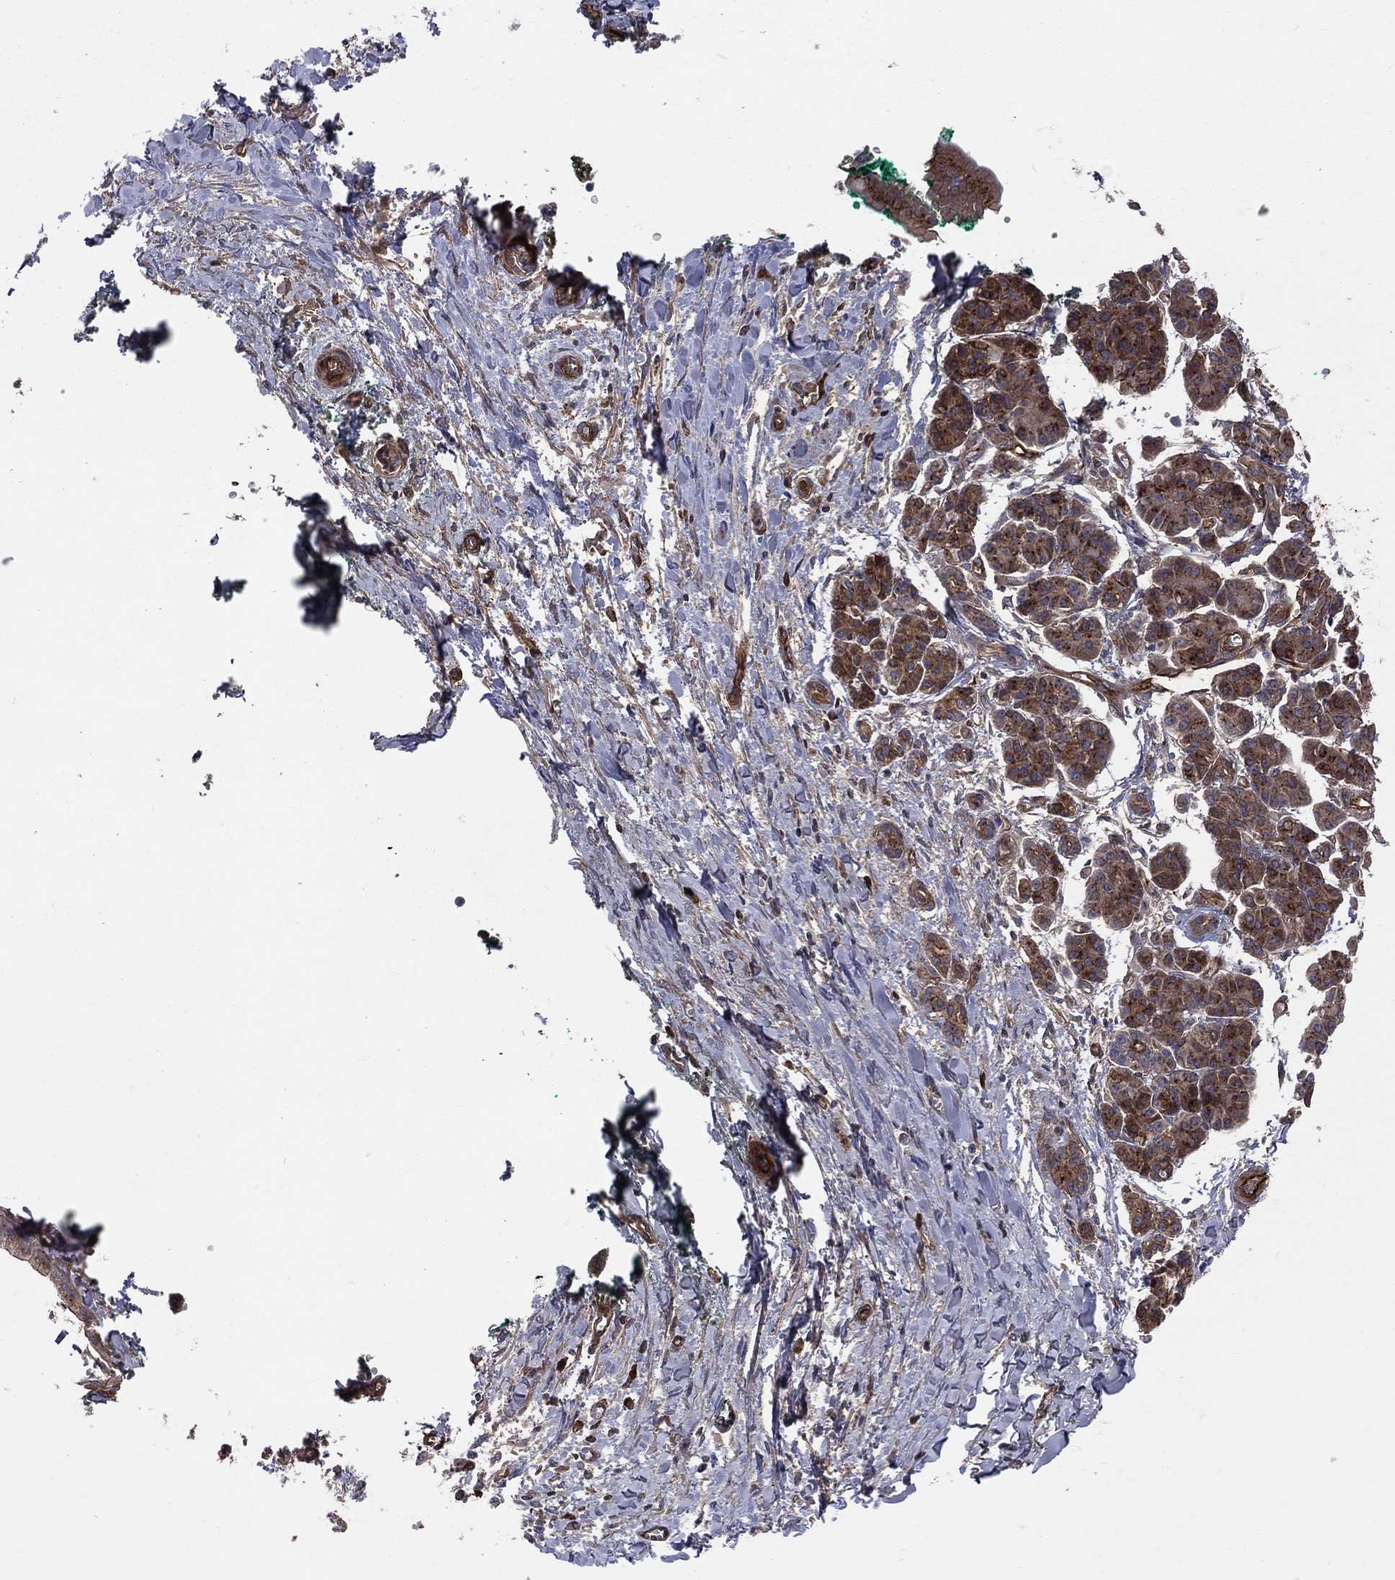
{"staining": {"intensity": "moderate", "quantity": "25%-75%", "location": "cytoplasmic/membranous"}, "tissue": "pancreatic cancer", "cell_type": "Tumor cells", "image_type": "cancer", "snomed": [{"axis": "morphology", "description": "Normal tissue, NOS"}, {"axis": "morphology", "description": "Adenocarcinoma, NOS"}, {"axis": "topography", "description": "Lymph node"}, {"axis": "topography", "description": "Pancreas"}], "caption": "Protein expression analysis of human pancreatic cancer reveals moderate cytoplasmic/membranous expression in approximately 25%-75% of tumor cells.", "gene": "ENTPD1", "patient": {"sex": "female", "age": 58}}